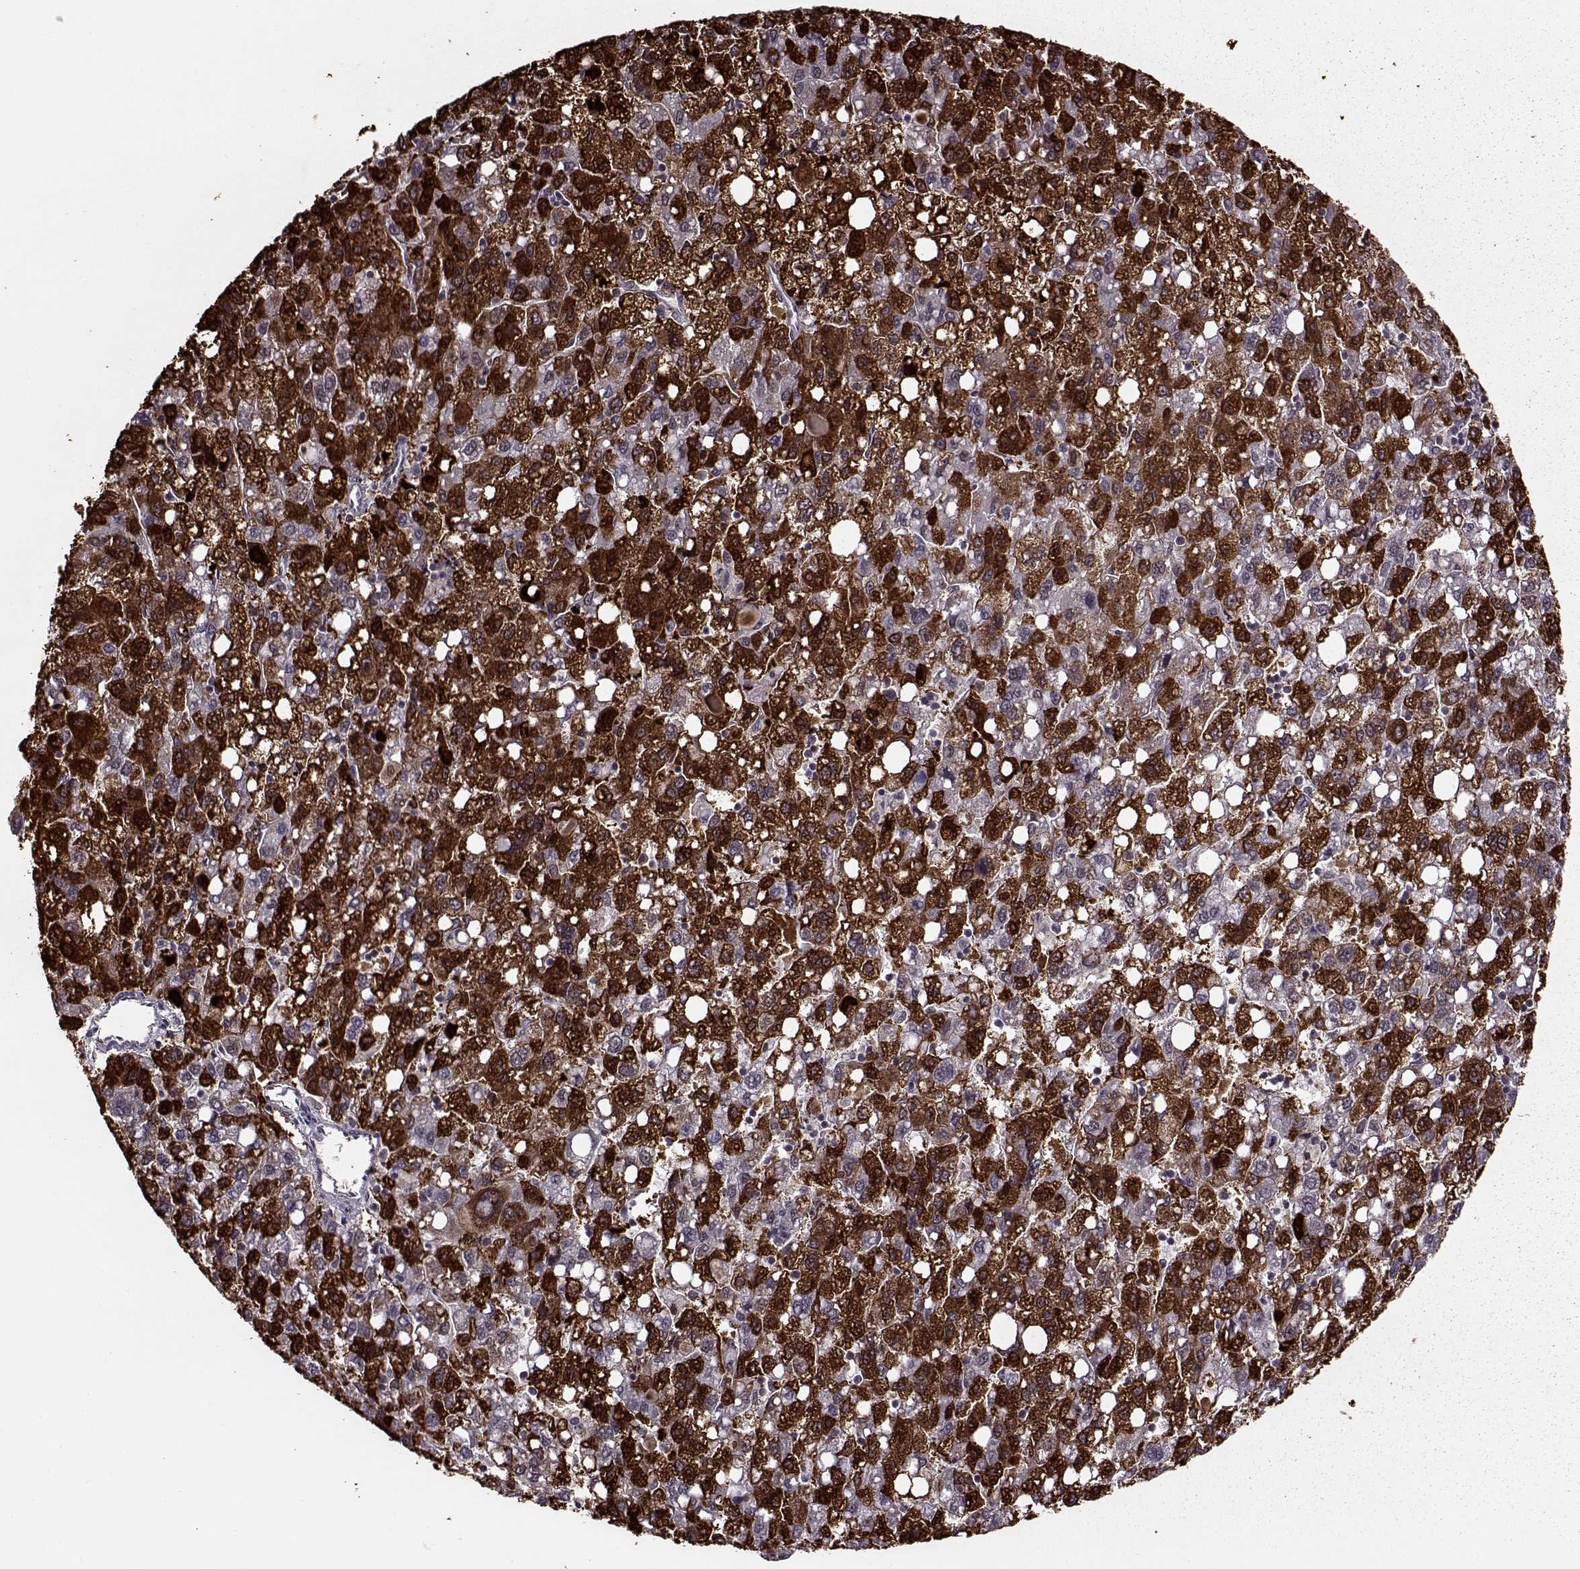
{"staining": {"intensity": "strong", "quantity": "25%-75%", "location": "cytoplasmic/membranous"}, "tissue": "liver cancer", "cell_type": "Tumor cells", "image_type": "cancer", "snomed": [{"axis": "morphology", "description": "Carcinoma, Hepatocellular, NOS"}, {"axis": "topography", "description": "Liver"}], "caption": "Strong cytoplasmic/membranous staining is present in about 25%-75% of tumor cells in liver cancer (hepatocellular carcinoma).", "gene": "FTO", "patient": {"sex": "female", "age": 82}}